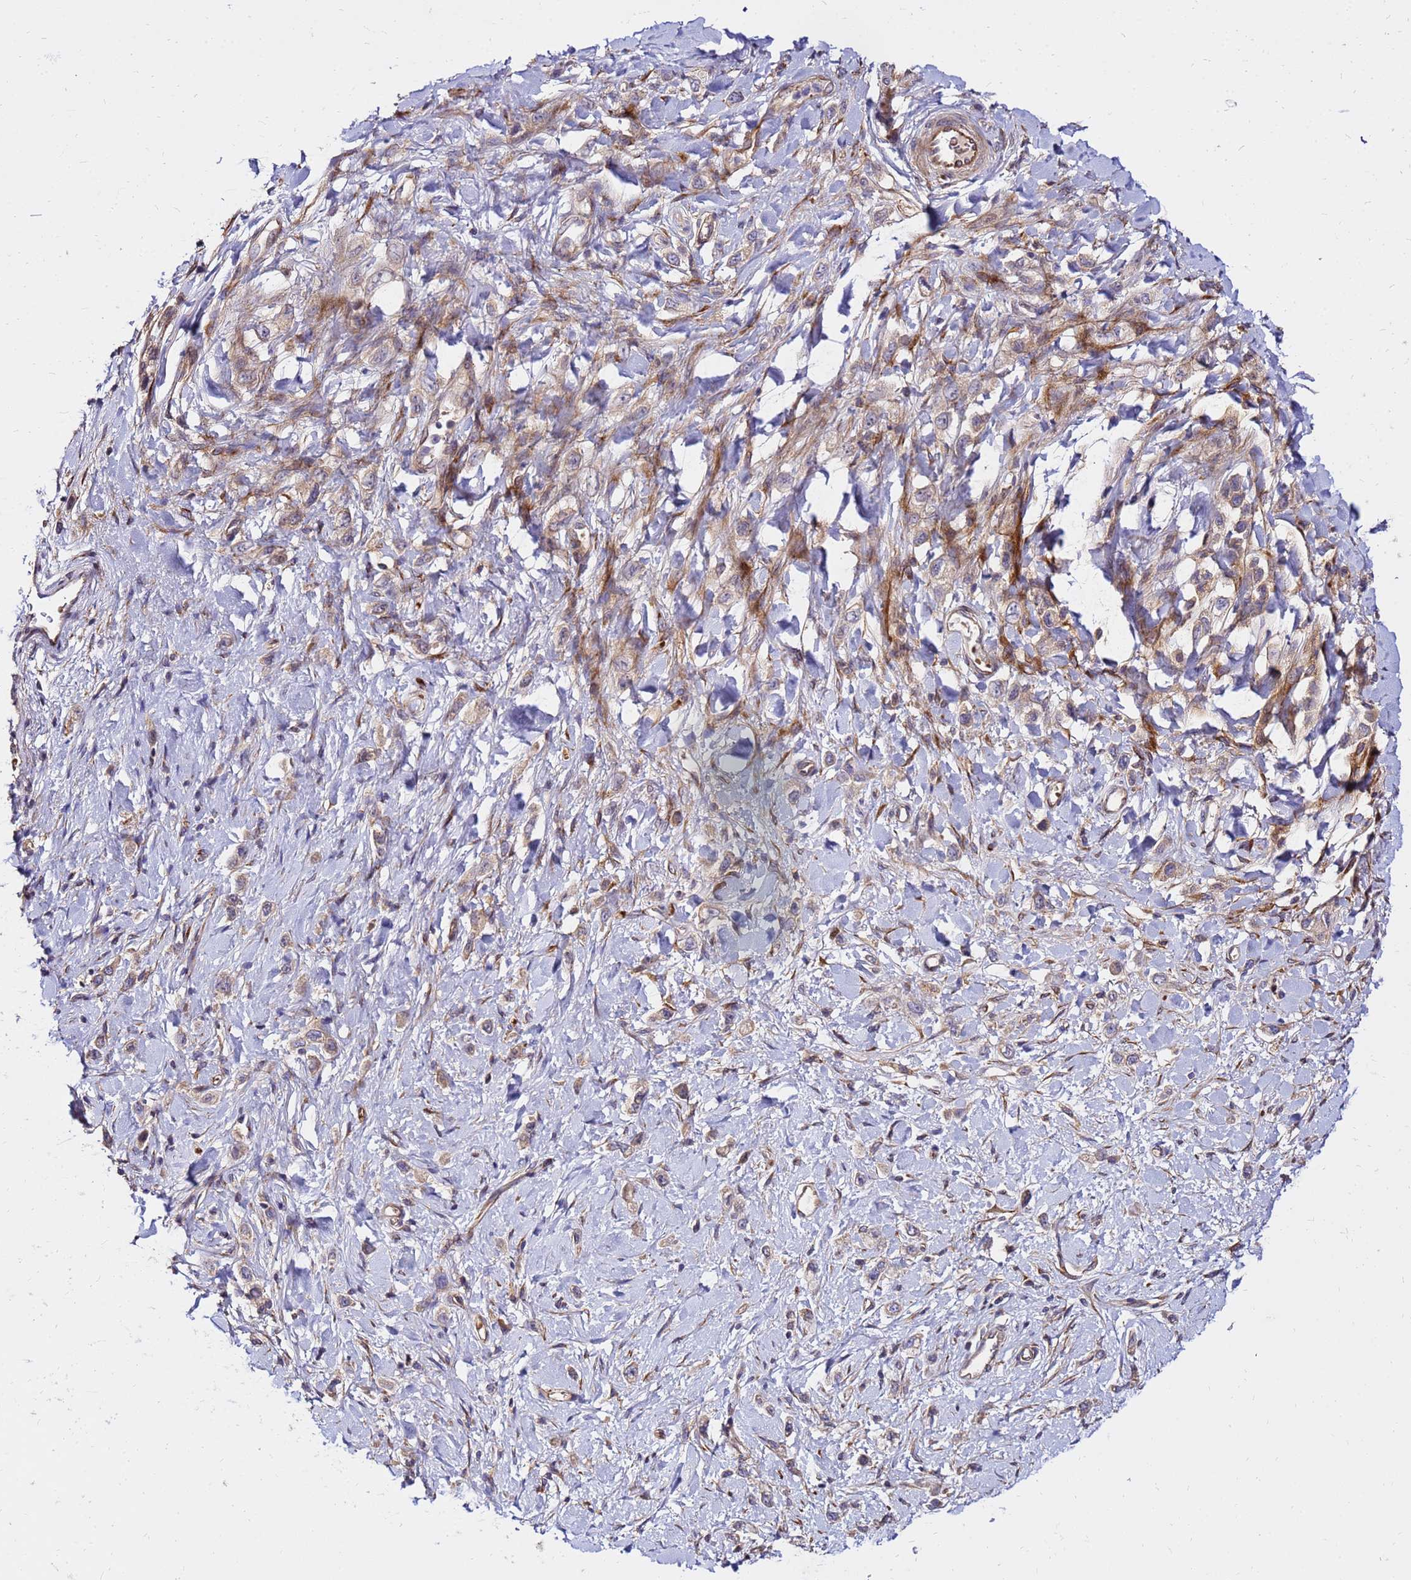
{"staining": {"intensity": "weak", "quantity": ">75%", "location": "cytoplasmic/membranous"}, "tissue": "stomach cancer", "cell_type": "Tumor cells", "image_type": "cancer", "snomed": [{"axis": "morphology", "description": "Adenocarcinoma, NOS"}, {"axis": "topography", "description": "Stomach"}], "caption": "Tumor cells display weak cytoplasmic/membranous positivity in about >75% of cells in stomach cancer (adenocarcinoma).", "gene": "WWC2", "patient": {"sex": "female", "age": 65}}